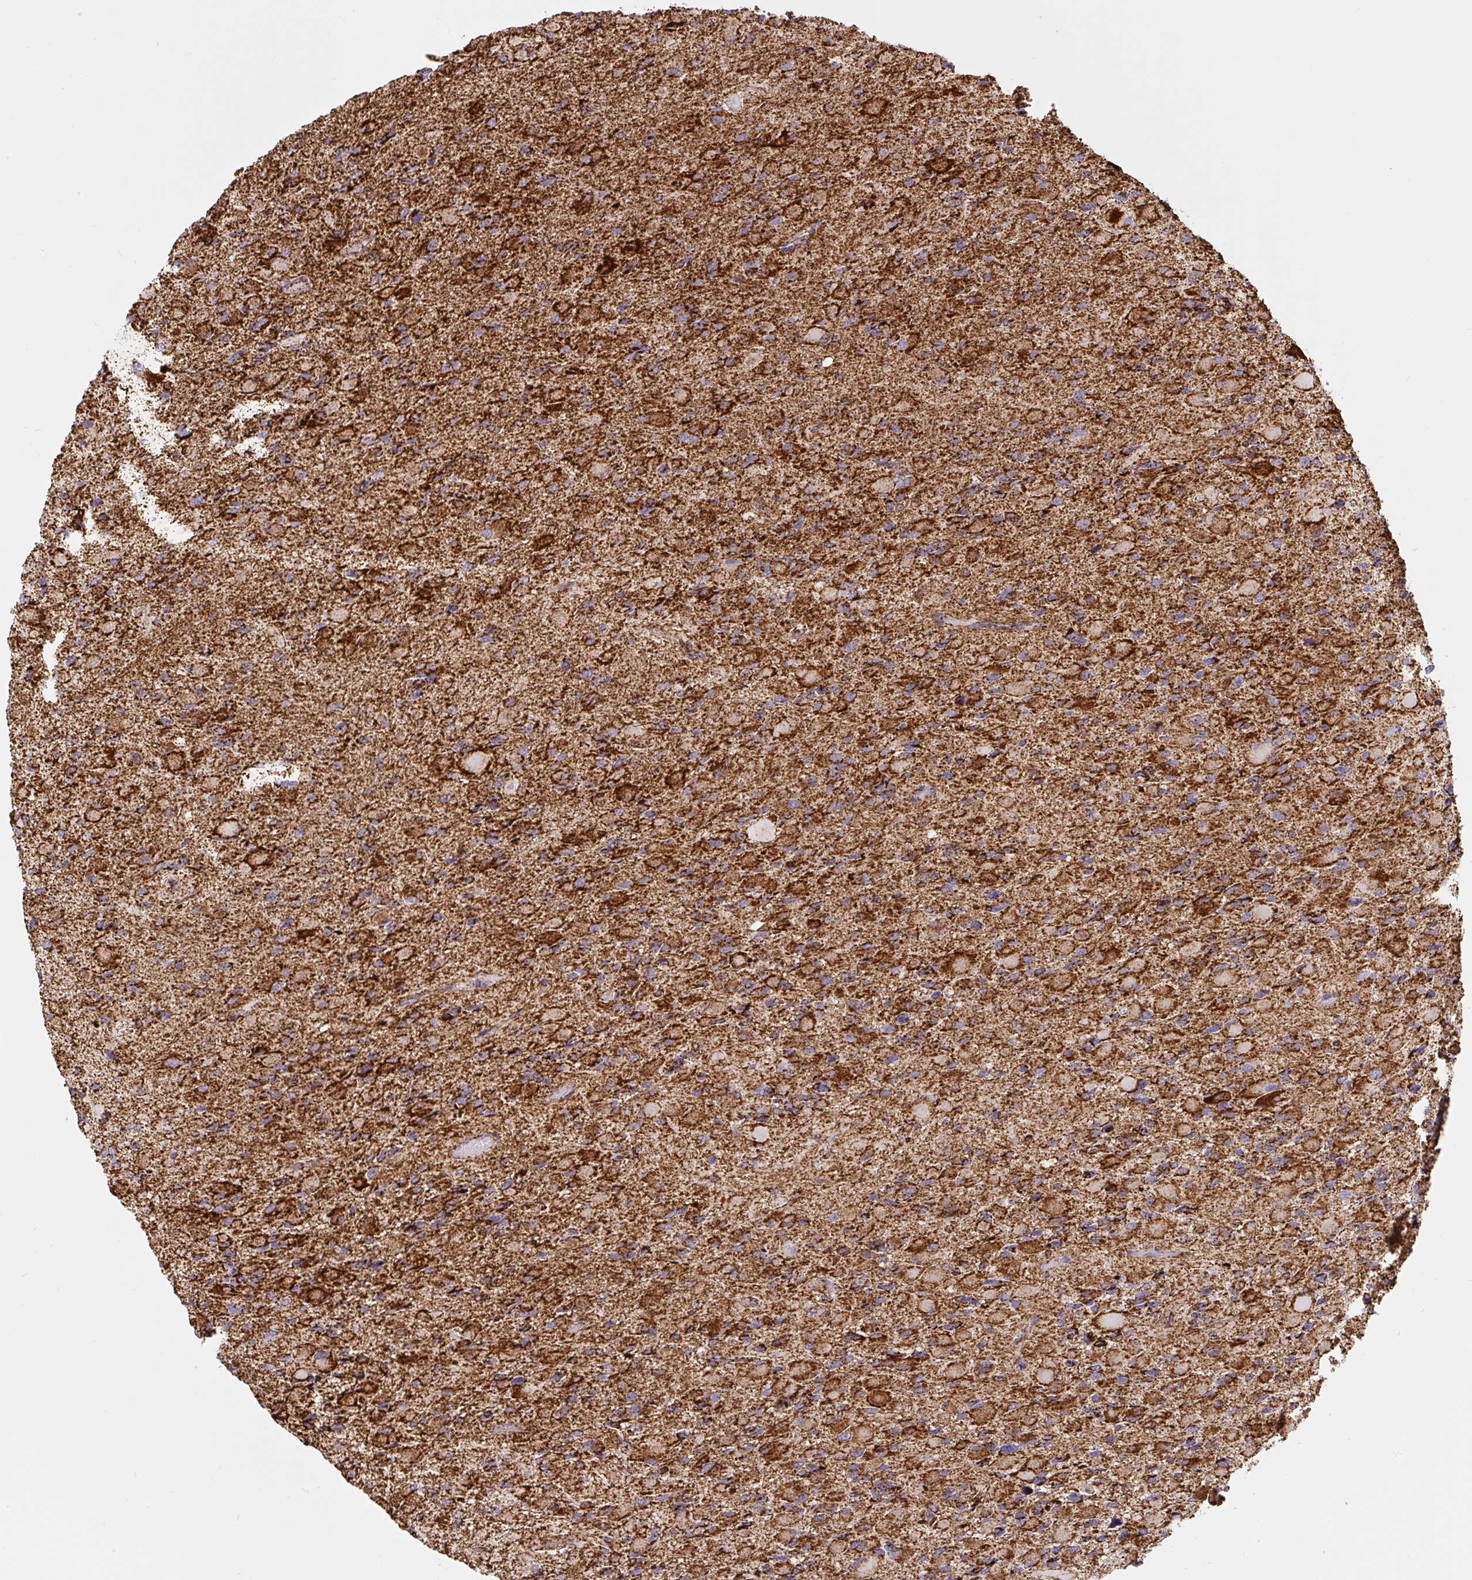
{"staining": {"intensity": "strong", "quantity": ">75%", "location": "cytoplasmic/membranous"}, "tissue": "glioma", "cell_type": "Tumor cells", "image_type": "cancer", "snomed": [{"axis": "morphology", "description": "Glioma, malignant, High grade"}, {"axis": "topography", "description": "Cerebral cortex"}], "caption": "Protein expression analysis of human malignant glioma (high-grade) reveals strong cytoplasmic/membranous expression in about >75% of tumor cells.", "gene": "ATP5F1A", "patient": {"sex": "female", "age": 36}}